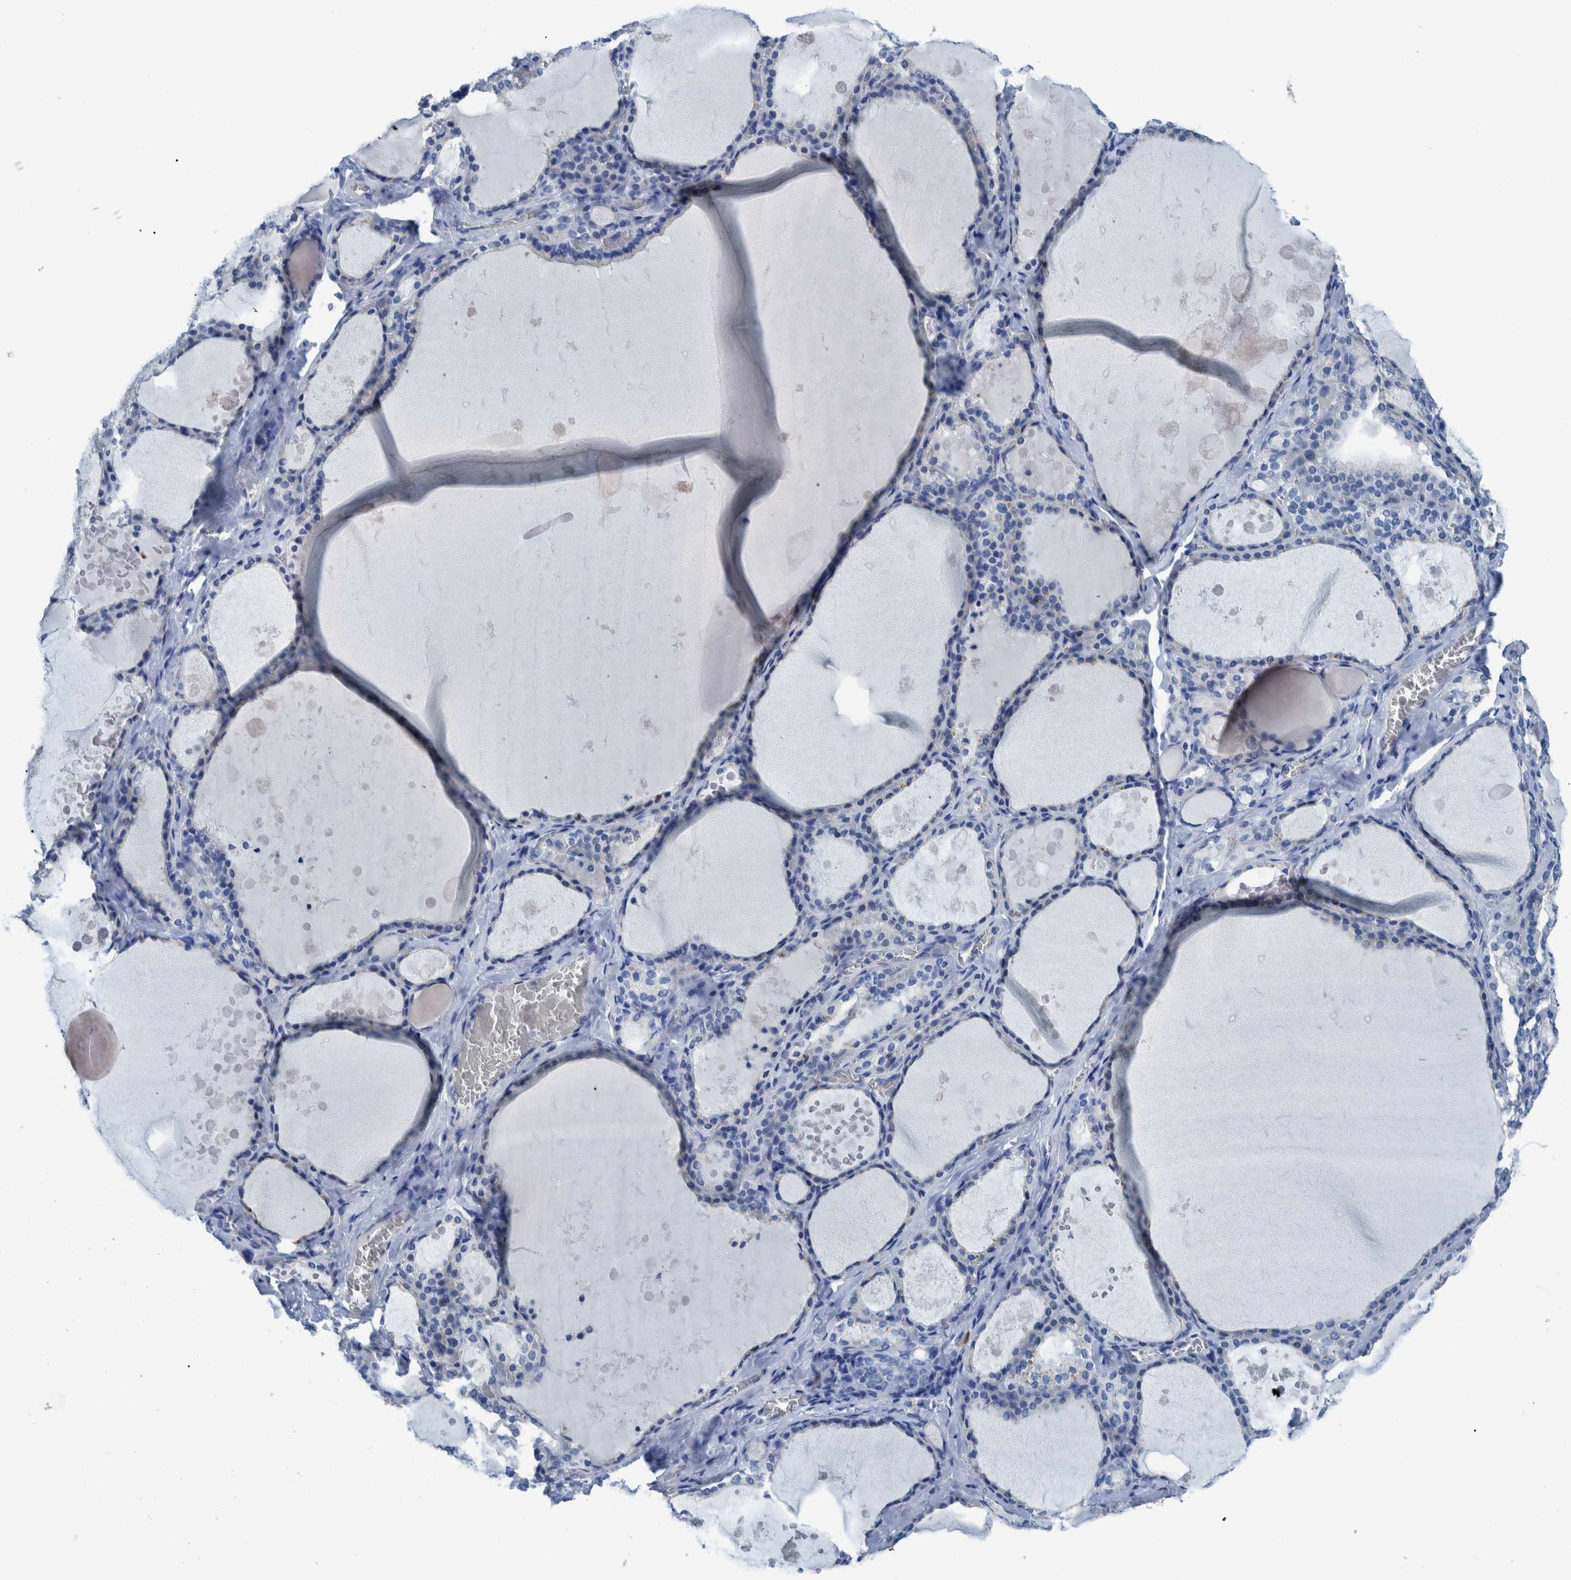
{"staining": {"intensity": "negative", "quantity": "none", "location": "none"}, "tissue": "thyroid gland", "cell_type": "Glandular cells", "image_type": "normal", "snomed": [{"axis": "morphology", "description": "Normal tissue, NOS"}, {"axis": "topography", "description": "Thyroid gland"}], "caption": "Immunohistochemical staining of benign thyroid gland shows no significant expression in glandular cells. (DAB immunohistochemistry visualized using brightfield microscopy, high magnification).", "gene": "IDO1", "patient": {"sex": "male", "age": 56}}